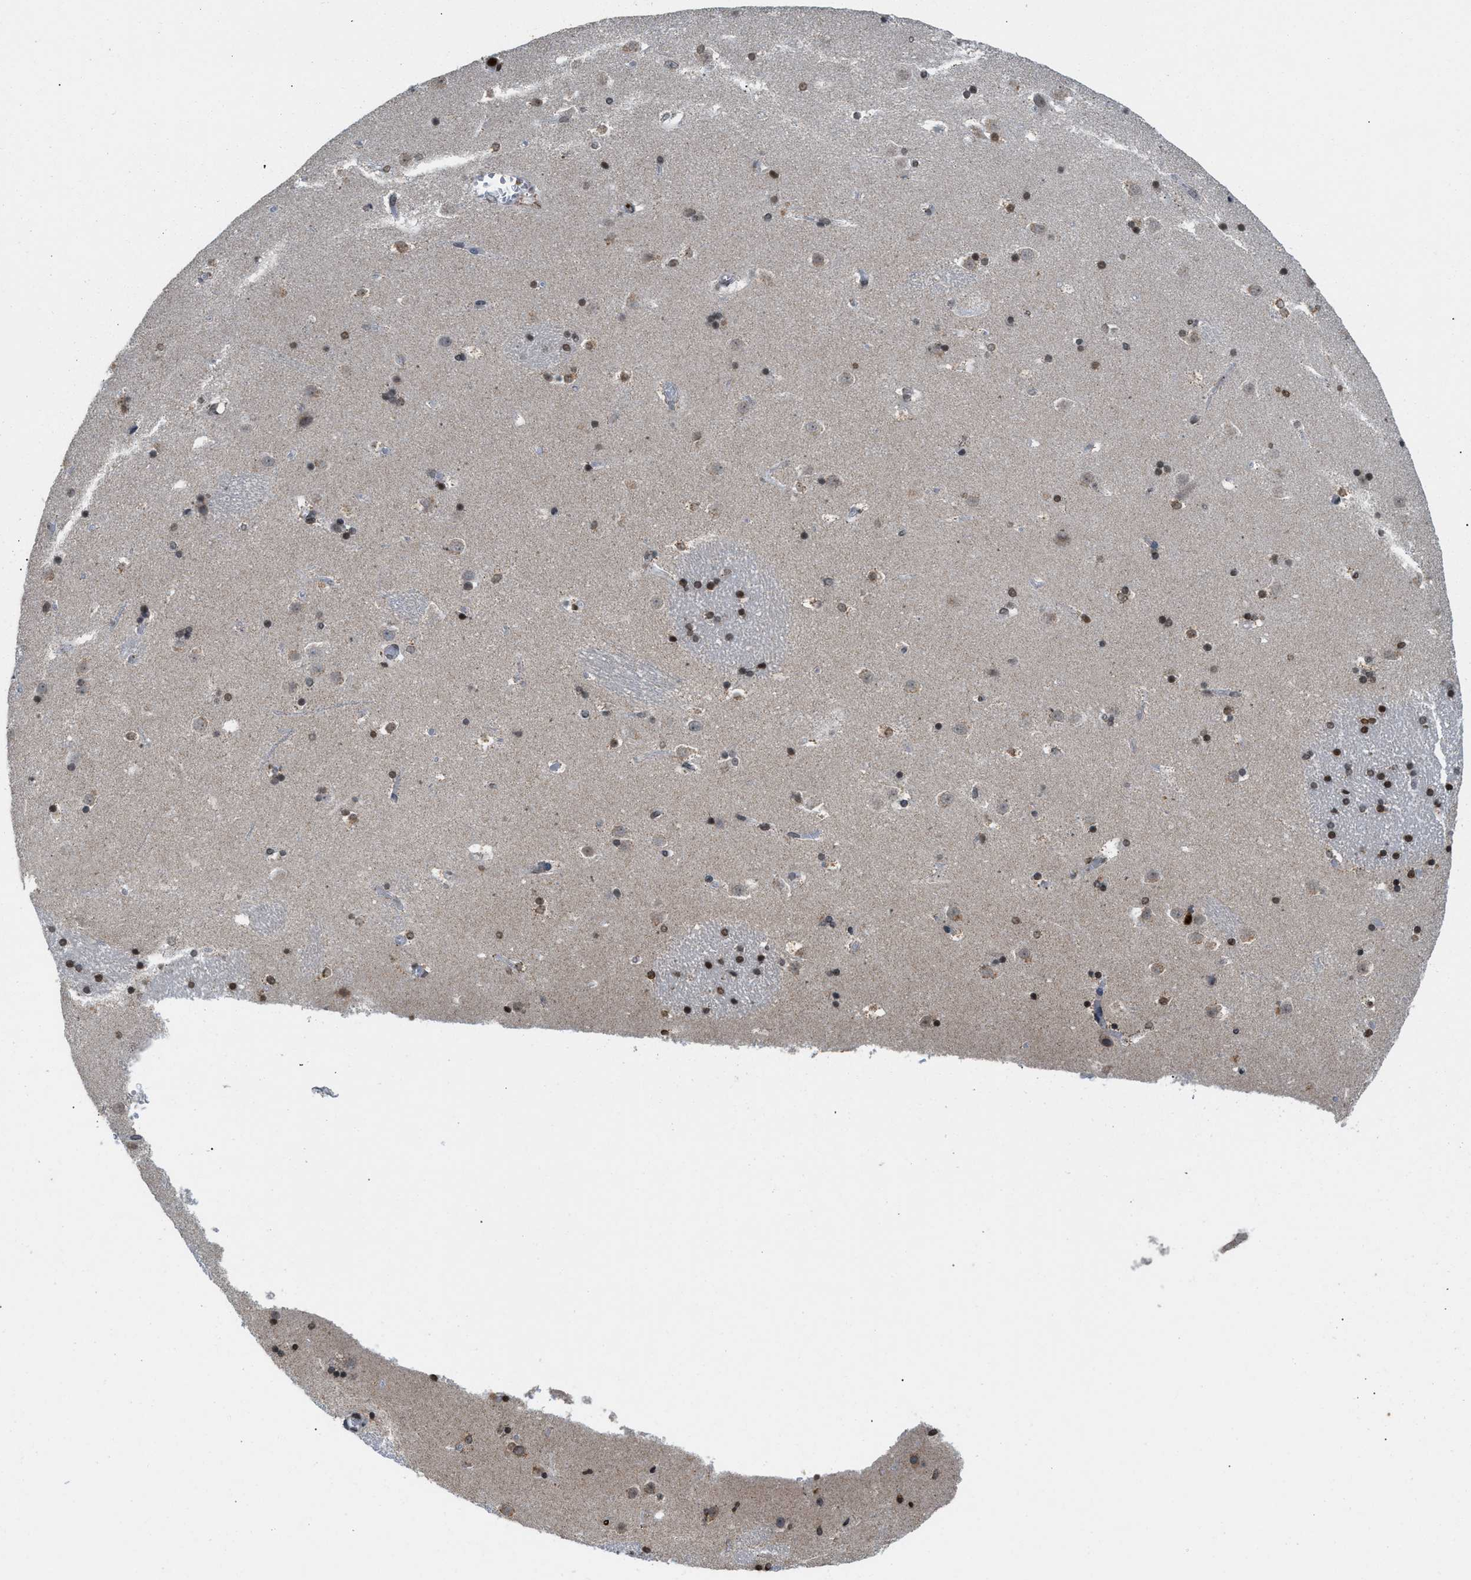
{"staining": {"intensity": "moderate", "quantity": ">75%", "location": "nuclear"}, "tissue": "caudate", "cell_type": "Glial cells", "image_type": "normal", "snomed": [{"axis": "morphology", "description": "Normal tissue, NOS"}, {"axis": "topography", "description": "Lateral ventricle wall"}], "caption": "High-power microscopy captured an IHC image of benign caudate, revealing moderate nuclear expression in approximately >75% of glial cells. Nuclei are stained in blue.", "gene": "PRUNE2", "patient": {"sex": "male", "age": 45}}